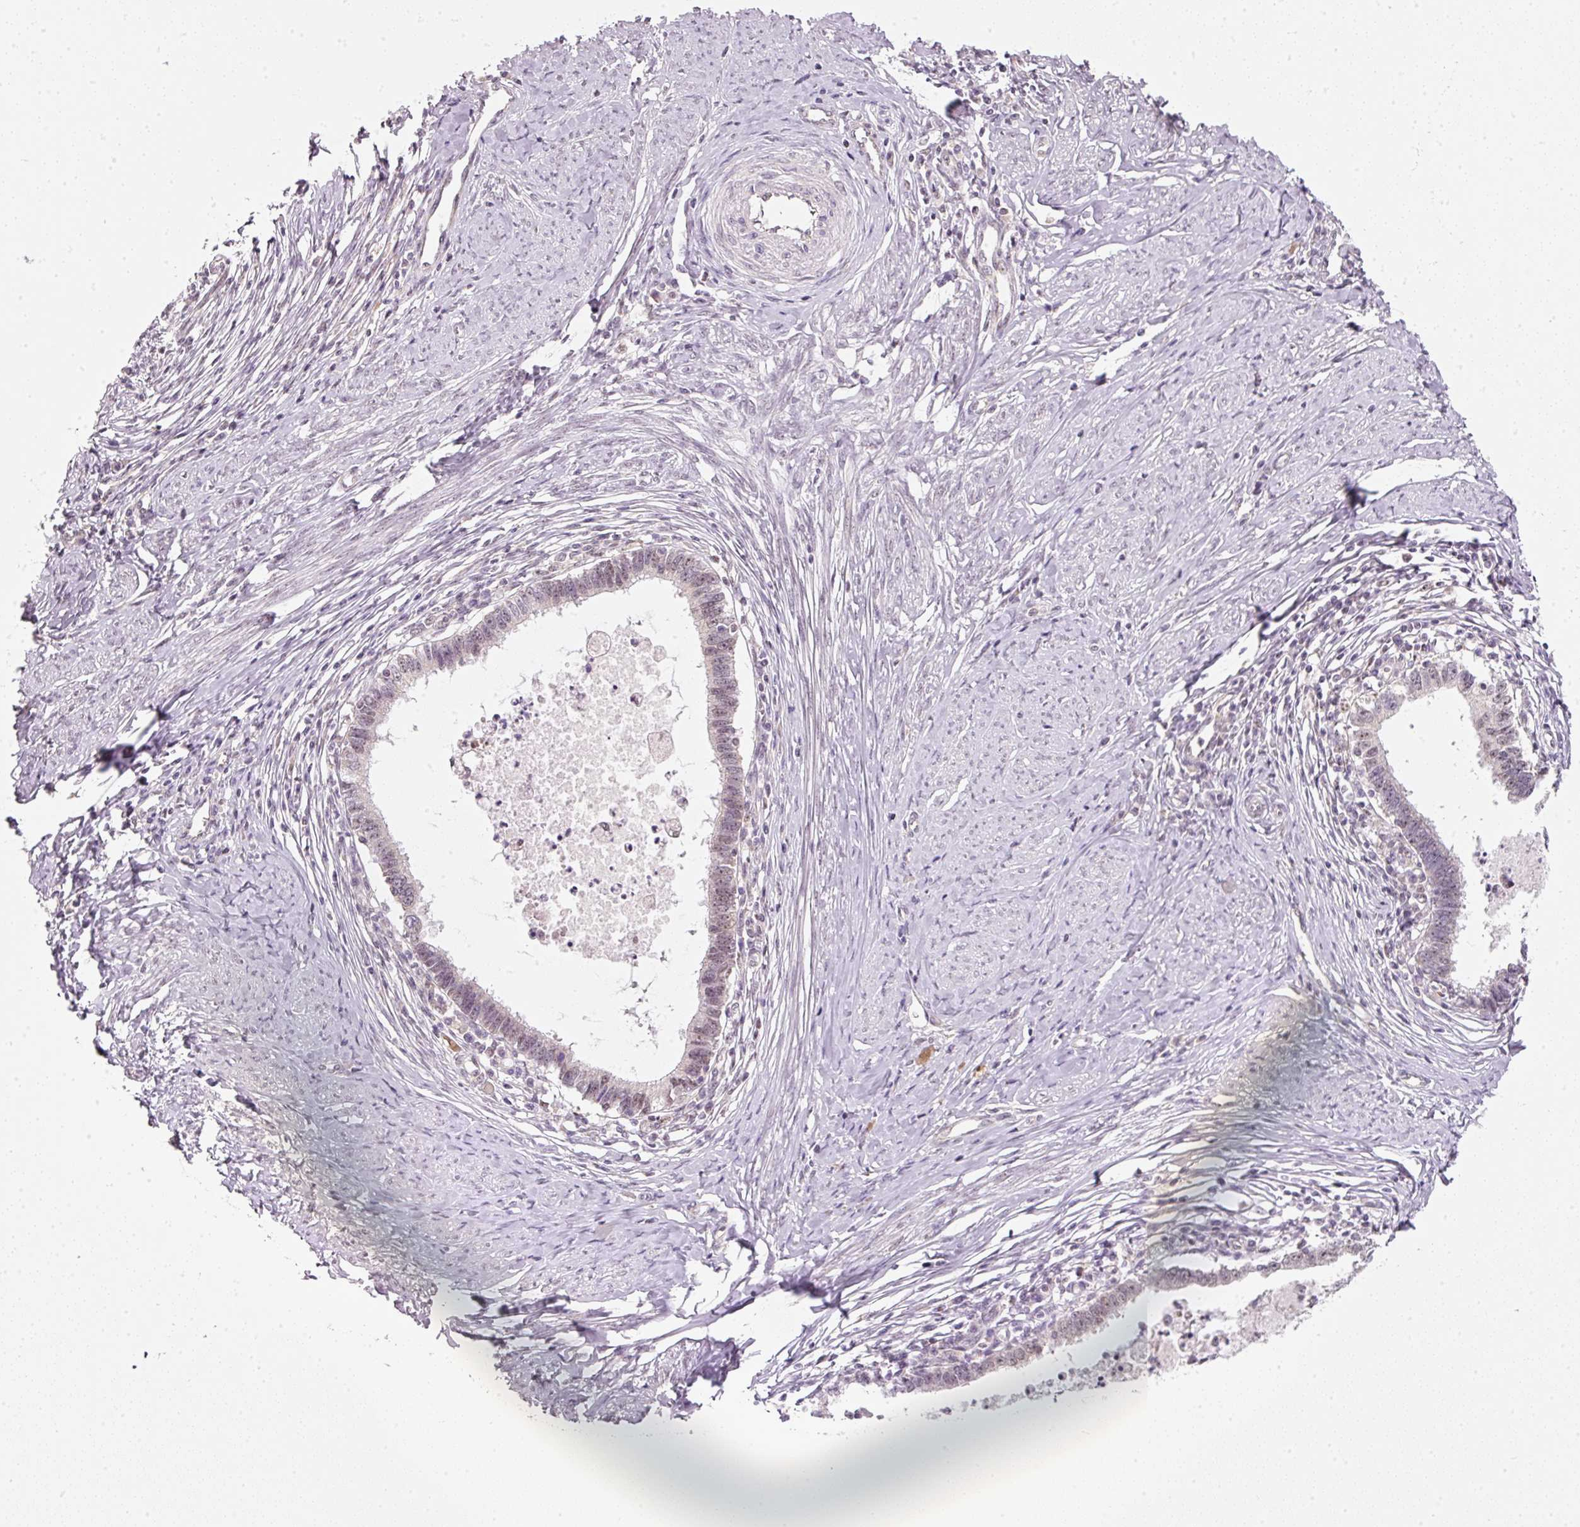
{"staining": {"intensity": "negative", "quantity": "none", "location": "none"}, "tissue": "cervical cancer", "cell_type": "Tumor cells", "image_type": "cancer", "snomed": [{"axis": "morphology", "description": "Adenocarcinoma, NOS"}, {"axis": "topography", "description": "Cervix"}], "caption": "Cervical cancer (adenocarcinoma) stained for a protein using immunohistochemistry demonstrates no staining tumor cells.", "gene": "FSTL3", "patient": {"sex": "female", "age": 36}}